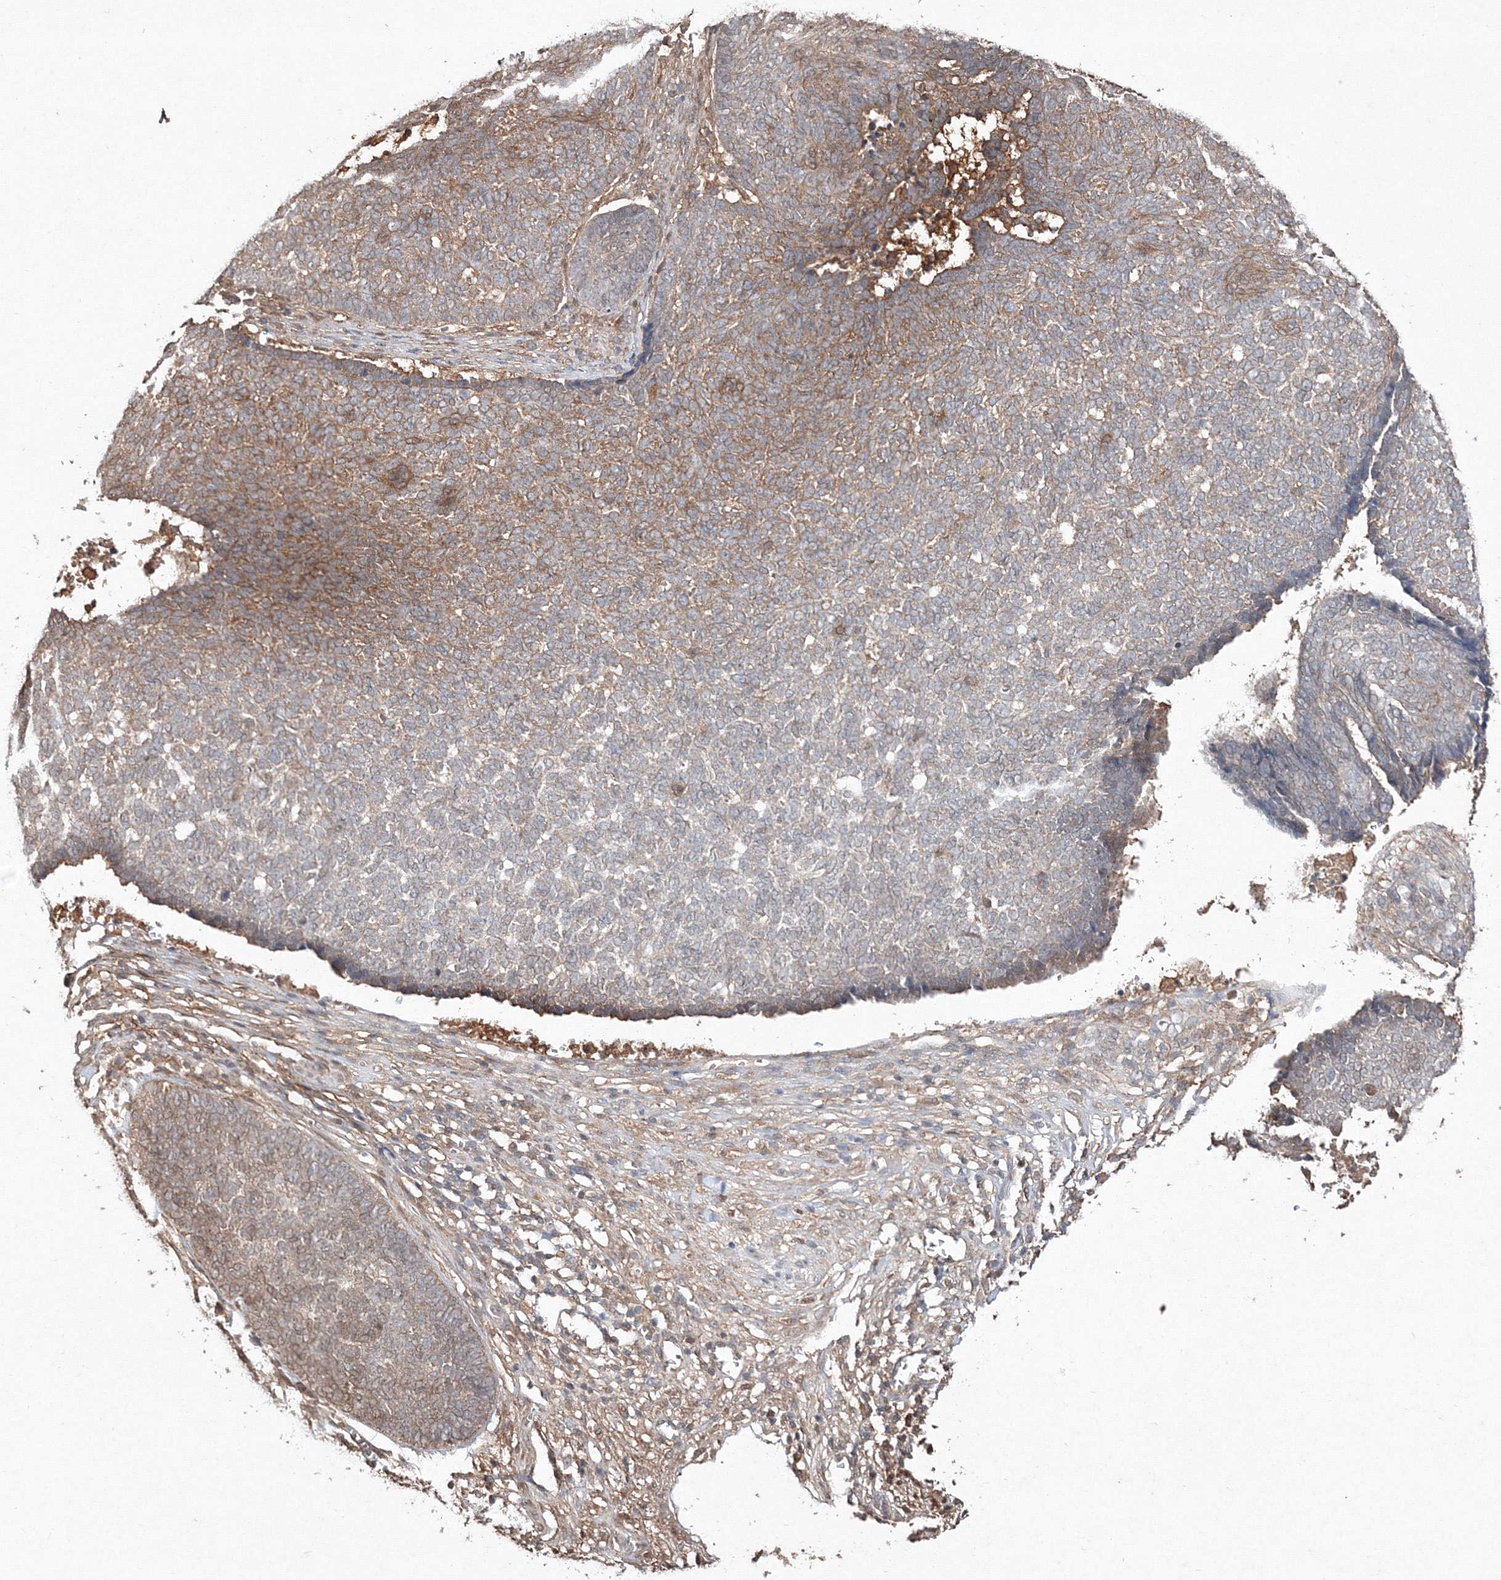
{"staining": {"intensity": "moderate", "quantity": "<25%", "location": "cytoplasmic/membranous"}, "tissue": "skin cancer", "cell_type": "Tumor cells", "image_type": "cancer", "snomed": [{"axis": "morphology", "description": "Basal cell carcinoma"}, {"axis": "topography", "description": "Skin"}], "caption": "The immunohistochemical stain labels moderate cytoplasmic/membranous staining in tumor cells of skin basal cell carcinoma tissue.", "gene": "S100A11", "patient": {"sex": "male", "age": 84}}